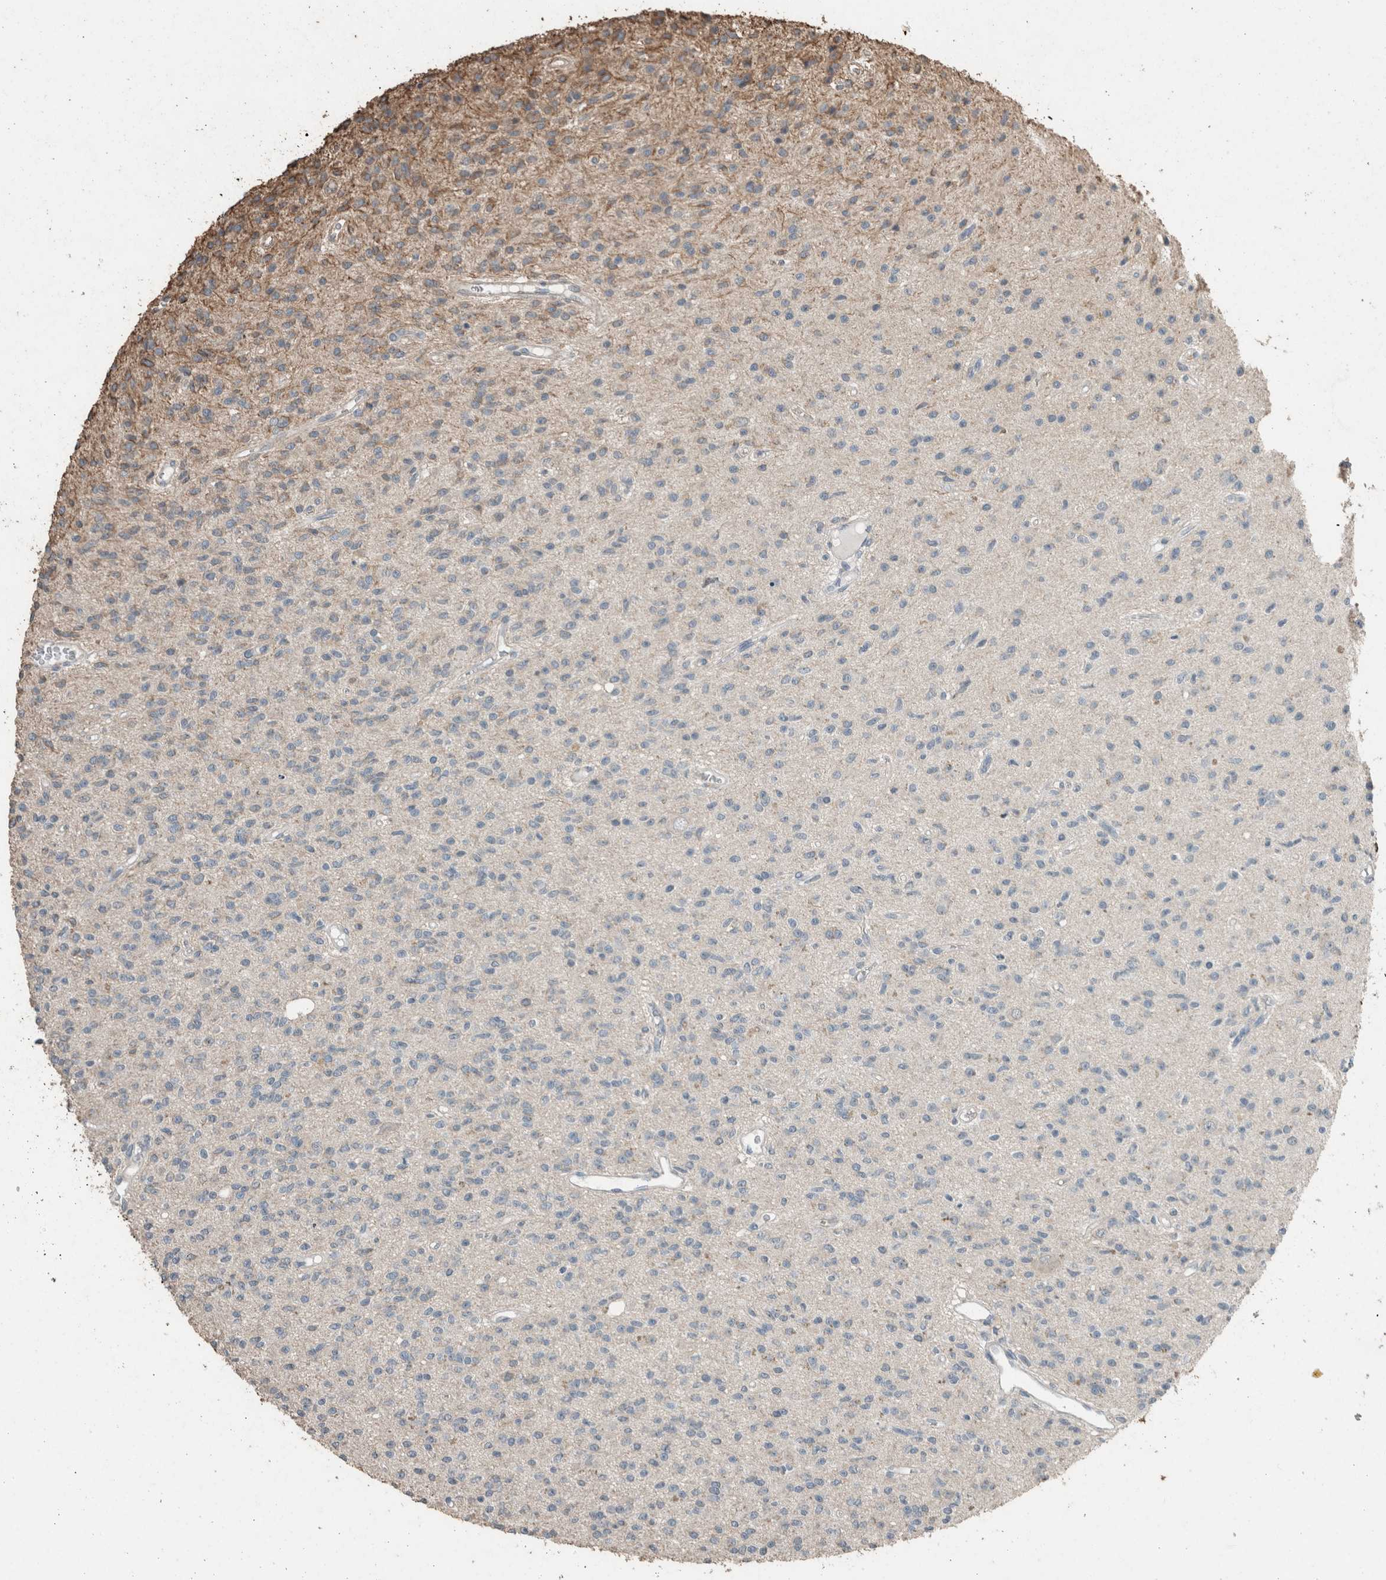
{"staining": {"intensity": "moderate", "quantity": "<25%", "location": "cytoplasmic/membranous"}, "tissue": "glioma", "cell_type": "Tumor cells", "image_type": "cancer", "snomed": [{"axis": "morphology", "description": "Glioma, malignant, High grade"}, {"axis": "topography", "description": "Brain"}], "caption": "Glioma stained with a protein marker shows moderate staining in tumor cells.", "gene": "ACVR2B", "patient": {"sex": "male", "age": 34}}